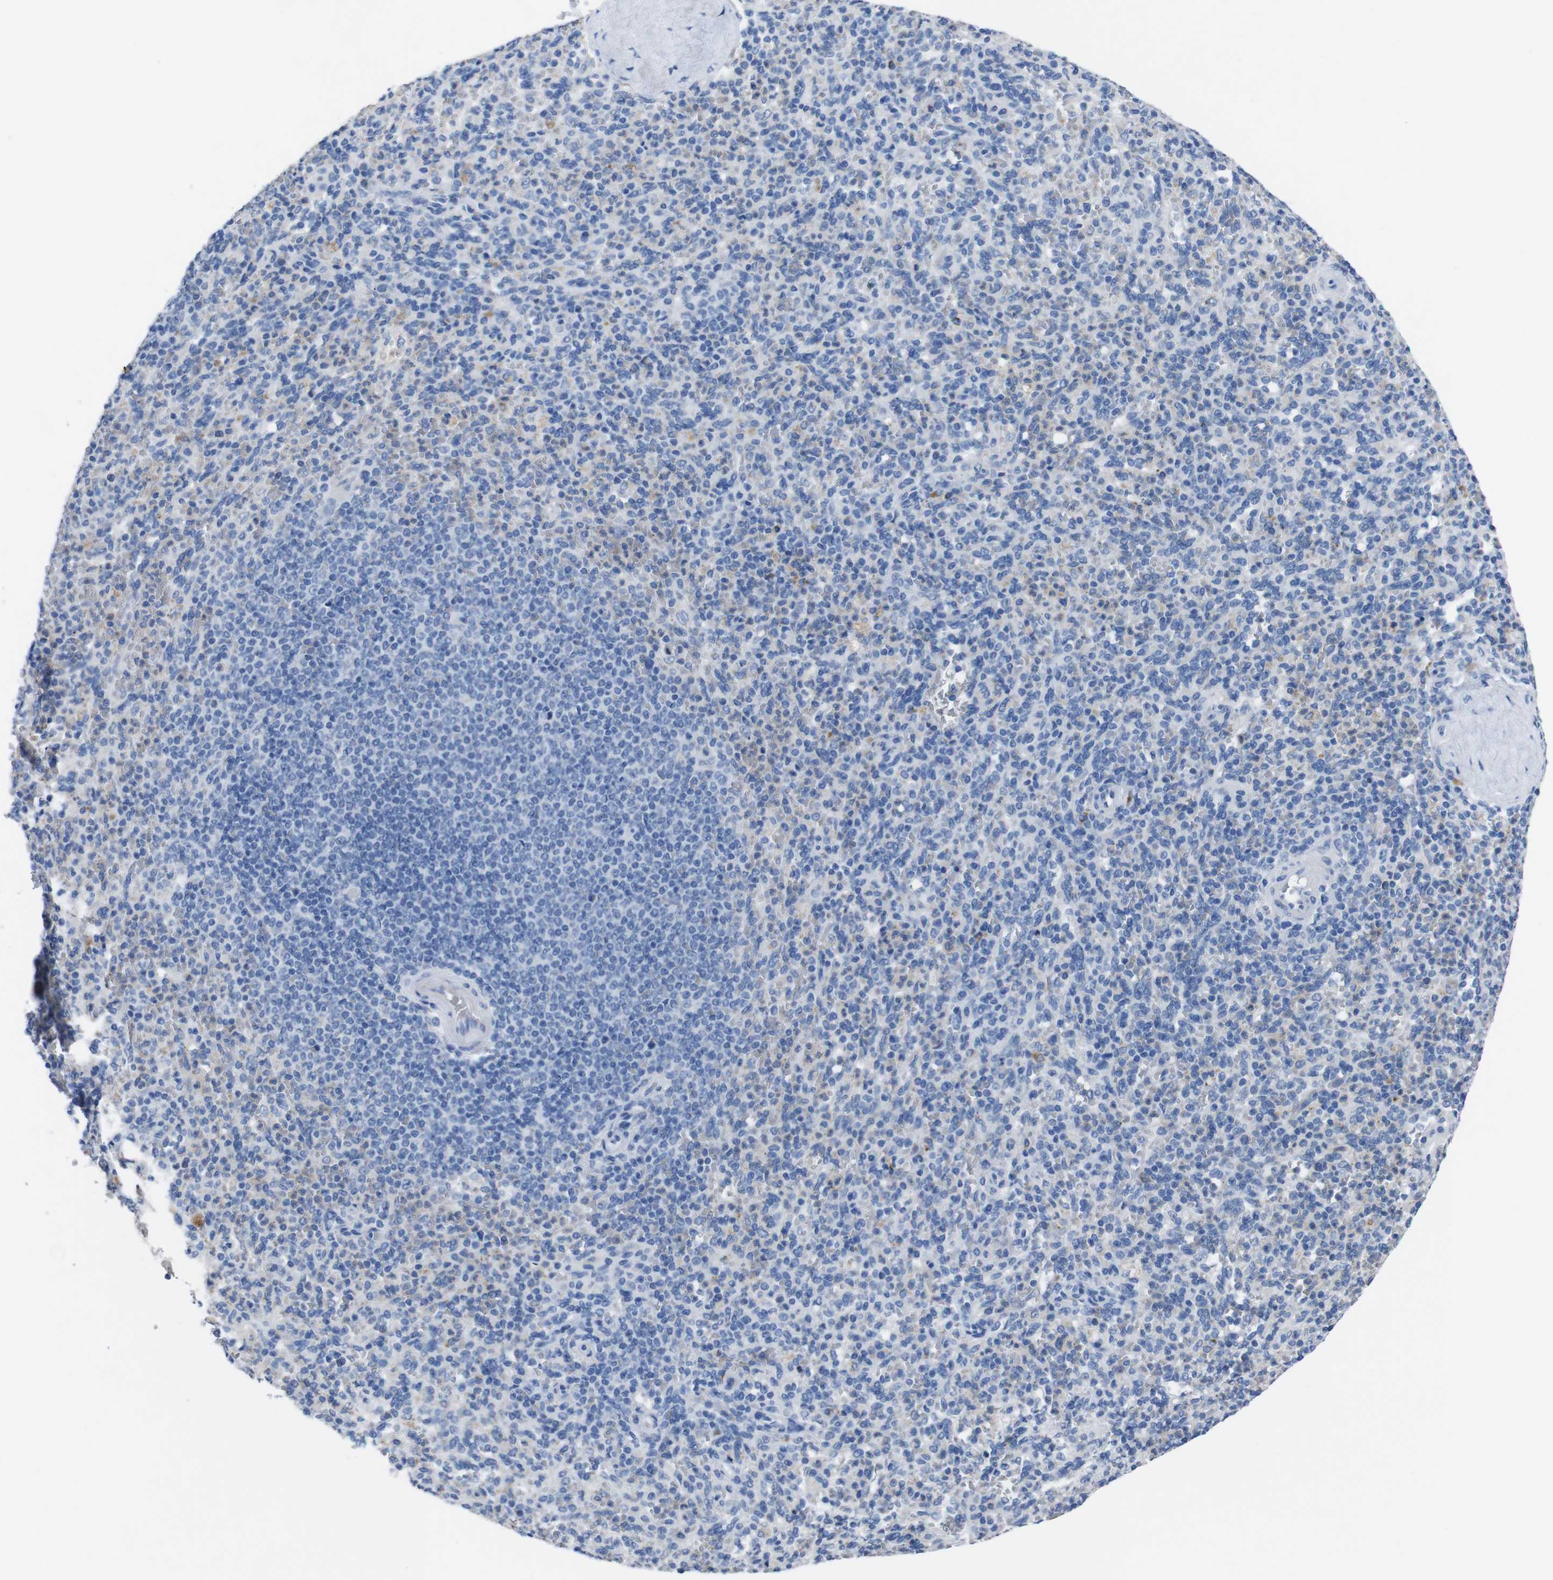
{"staining": {"intensity": "negative", "quantity": "none", "location": "none"}, "tissue": "spleen", "cell_type": "Cells in red pulp", "image_type": "normal", "snomed": [{"axis": "morphology", "description": "Normal tissue, NOS"}, {"axis": "topography", "description": "Spleen"}], "caption": "Immunohistochemistry histopathology image of benign human spleen stained for a protein (brown), which demonstrates no expression in cells in red pulp.", "gene": "GJB2", "patient": {"sex": "male", "age": 36}}